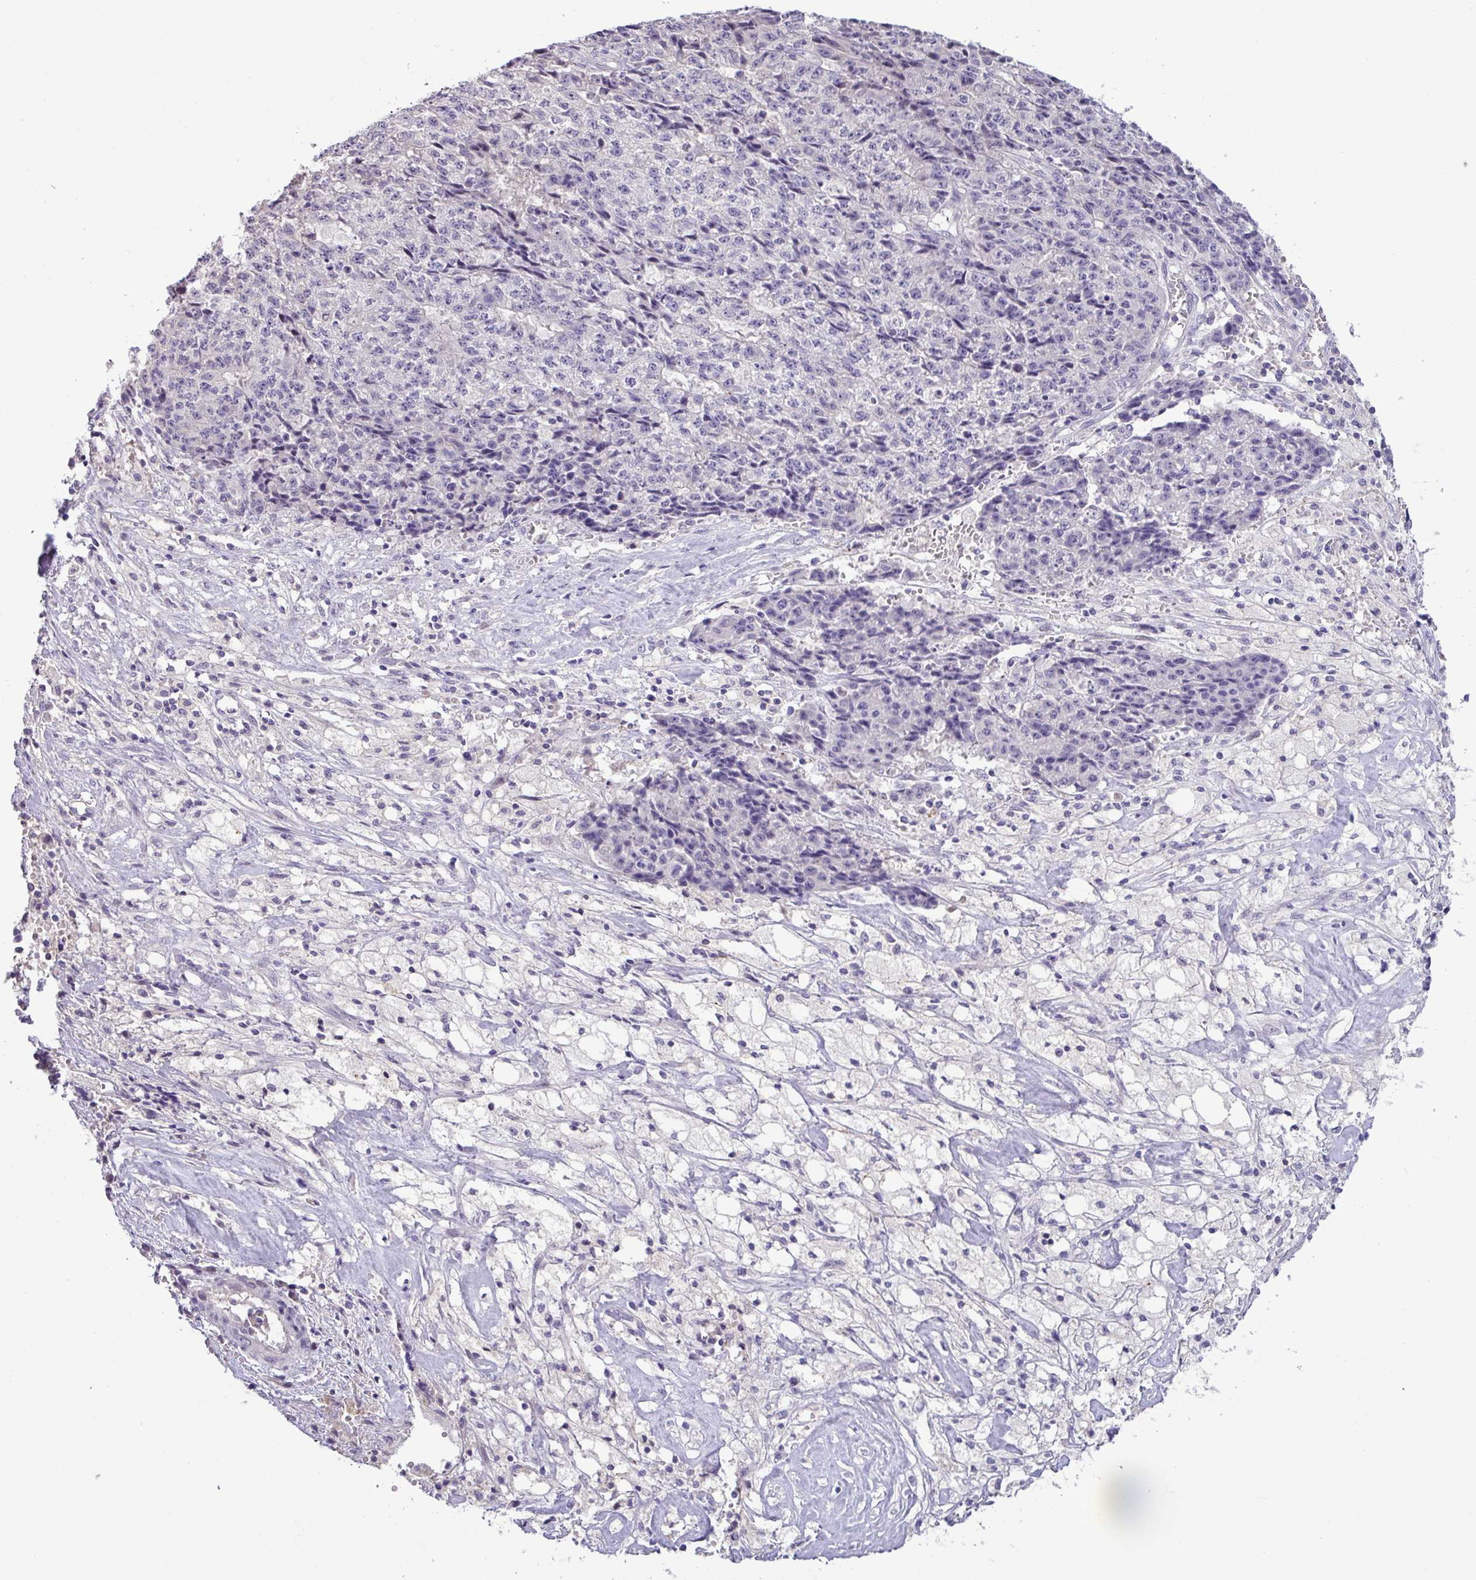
{"staining": {"intensity": "negative", "quantity": "none", "location": "none"}, "tissue": "ovarian cancer", "cell_type": "Tumor cells", "image_type": "cancer", "snomed": [{"axis": "morphology", "description": "Carcinoma, endometroid"}, {"axis": "topography", "description": "Ovary"}], "caption": "This micrograph is of ovarian cancer (endometroid carcinoma) stained with immunohistochemistry to label a protein in brown with the nuclei are counter-stained blue. There is no expression in tumor cells.", "gene": "PNLDC1", "patient": {"sex": "female", "age": 42}}